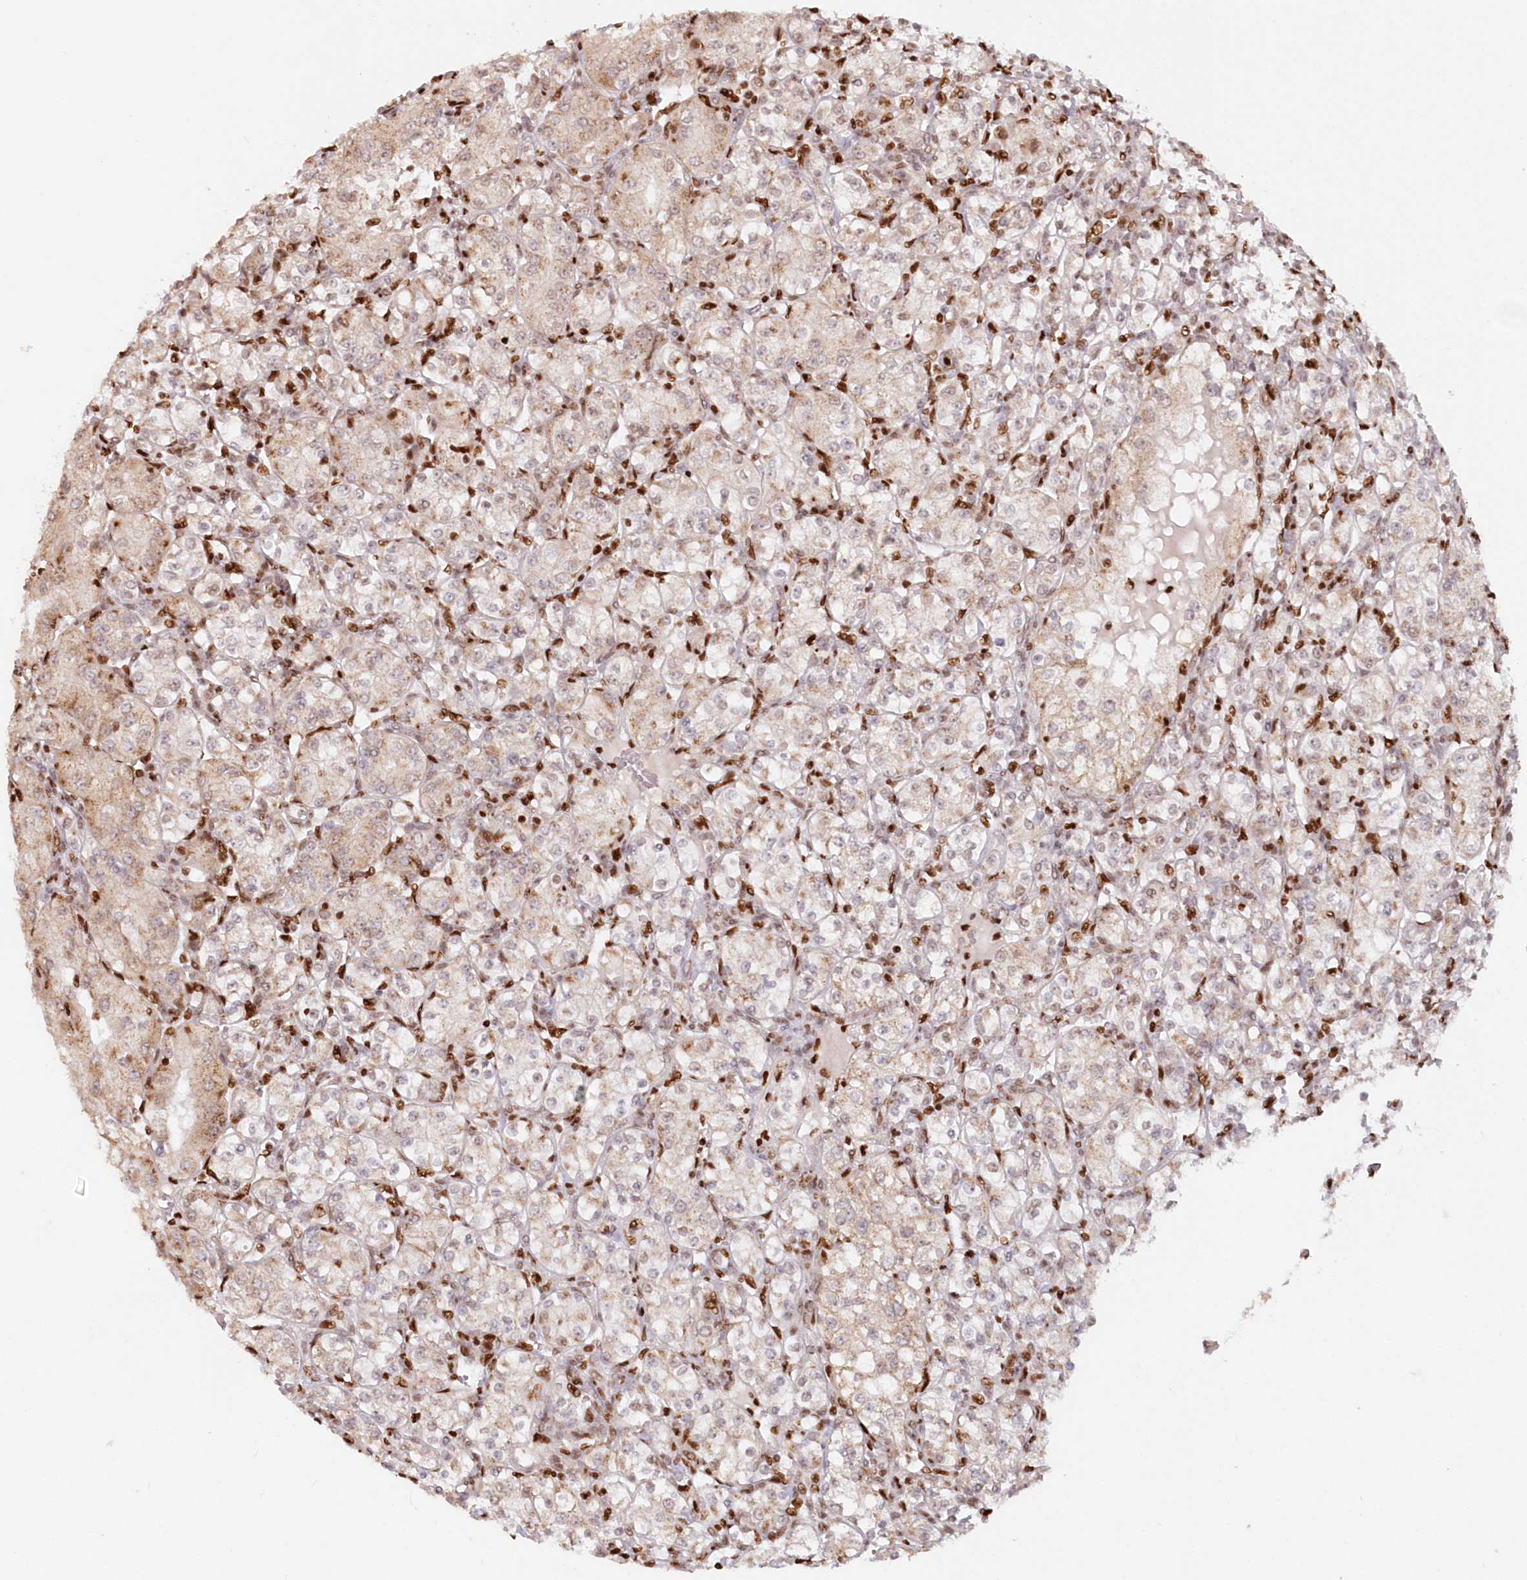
{"staining": {"intensity": "weak", "quantity": "<25%", "location": "cytoplasmic/membranous"}, "tissue": "renal cancer", "cell_type": "Tumor cells", "image_type": "cancer", "snomed": [{"axis": "morphology", "description": "Adenocarcinoma, NOS"}, {"axis": "topography", "description": "Kidney"}], "caption": "A photomicrograph of adenocarcinoma (renal) stained for a protein shows no brown staining in tumor cells. (DAB (3,3'-diaminobenzidine) immunohistochemistry (IHC) with hematoxylin counter stain).", "gene": "POLR2B", "patient": {"sex": "male", "age": 77}}